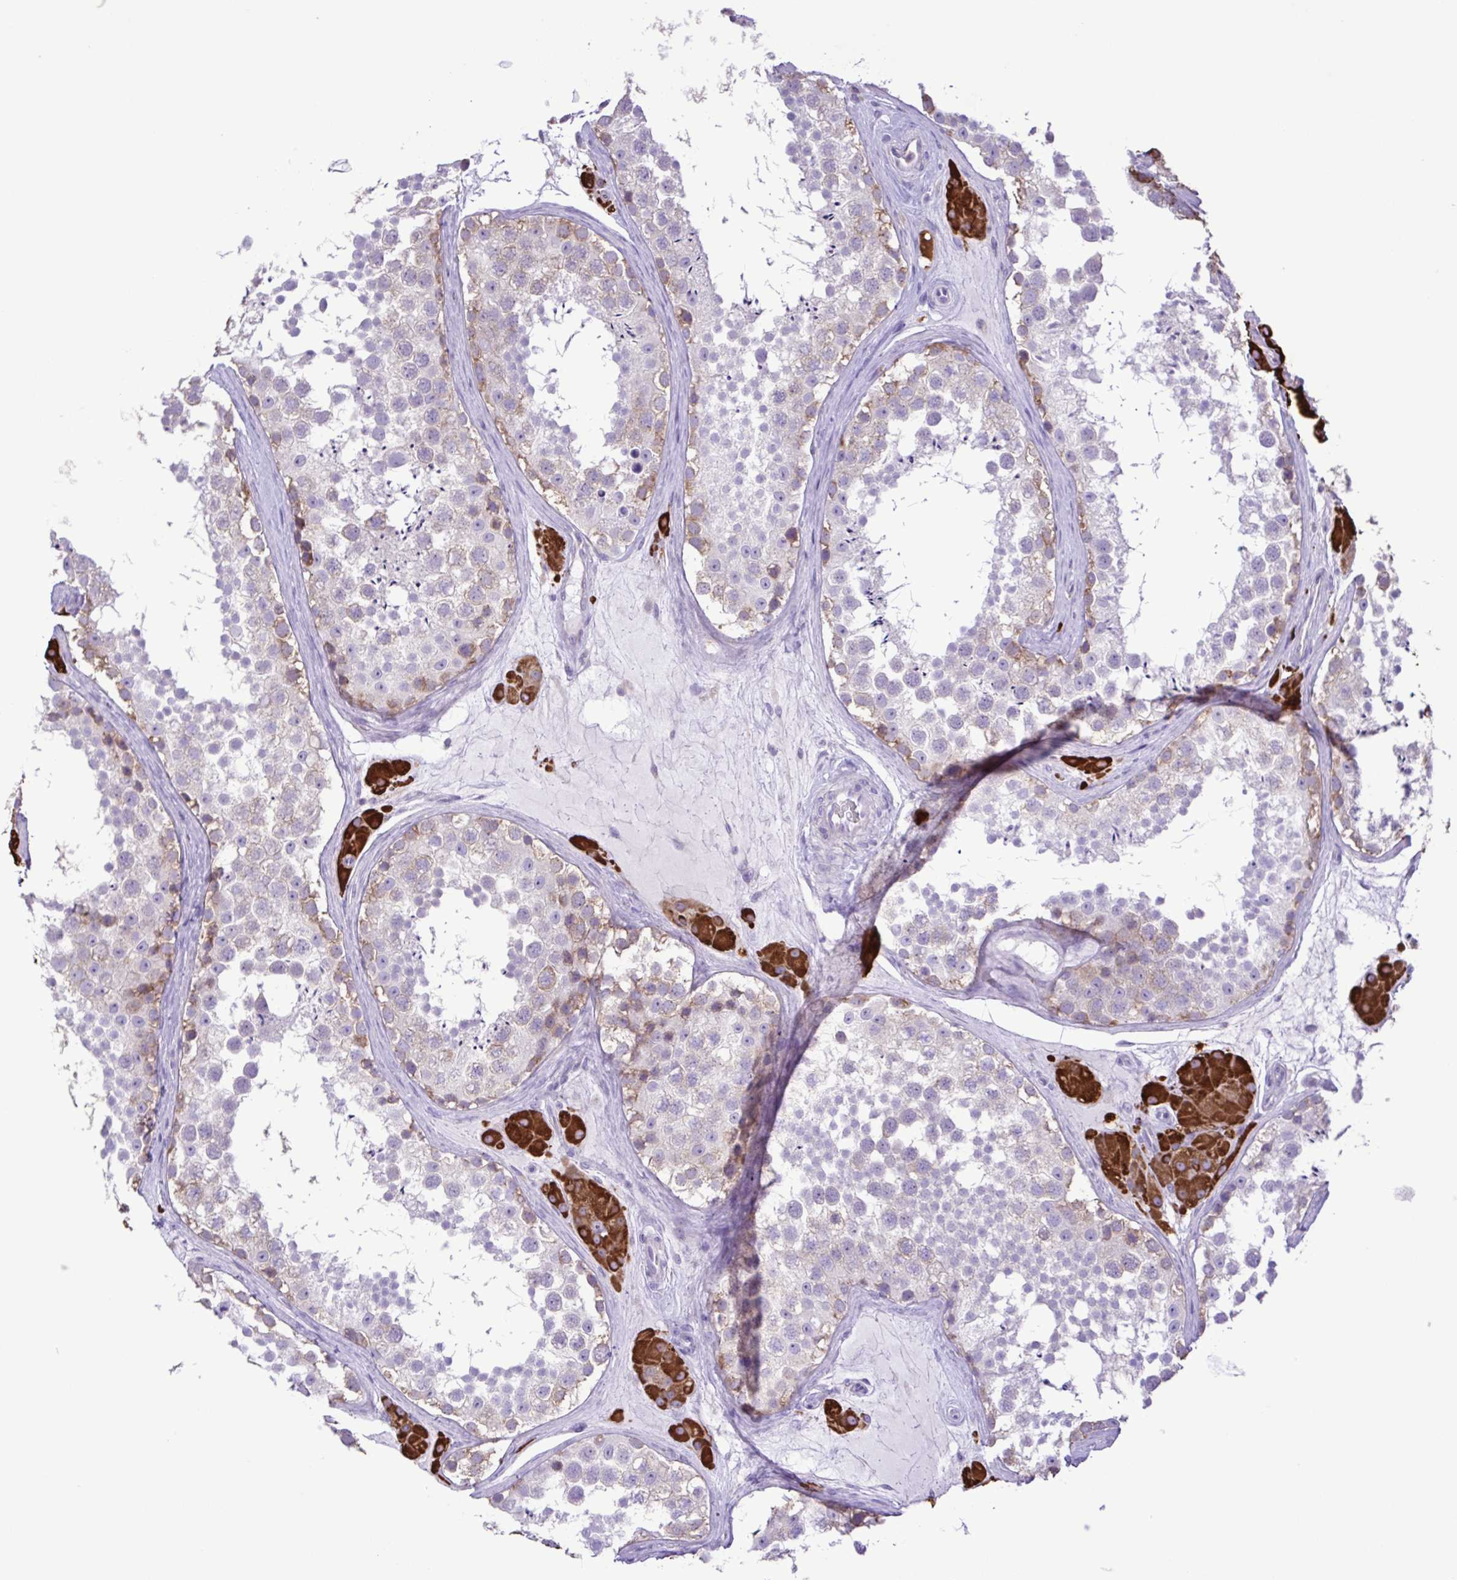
{"staining": {"intensity": "weak", "quantity": "<25%", "location": "cytoplasmic/membranous"}, "tissue": "testis", "cell_type": "Cells in seminiferous ducts", "image_type": "normal", "snomed": [{"axis": "morphology", "description": "Normal tissue, NOS"}, {"axis": "topography", "description": "Testis"}], "caption": "Immunohistochemistry (IHC) image of benign testis: testis stained with DAB (3,3'-diaminobenzidine) shows no significant protein expression in cells in seminiferous ducts.", "gene": "CYP17A1", "patient": {"sex": "male", "age": 41}}